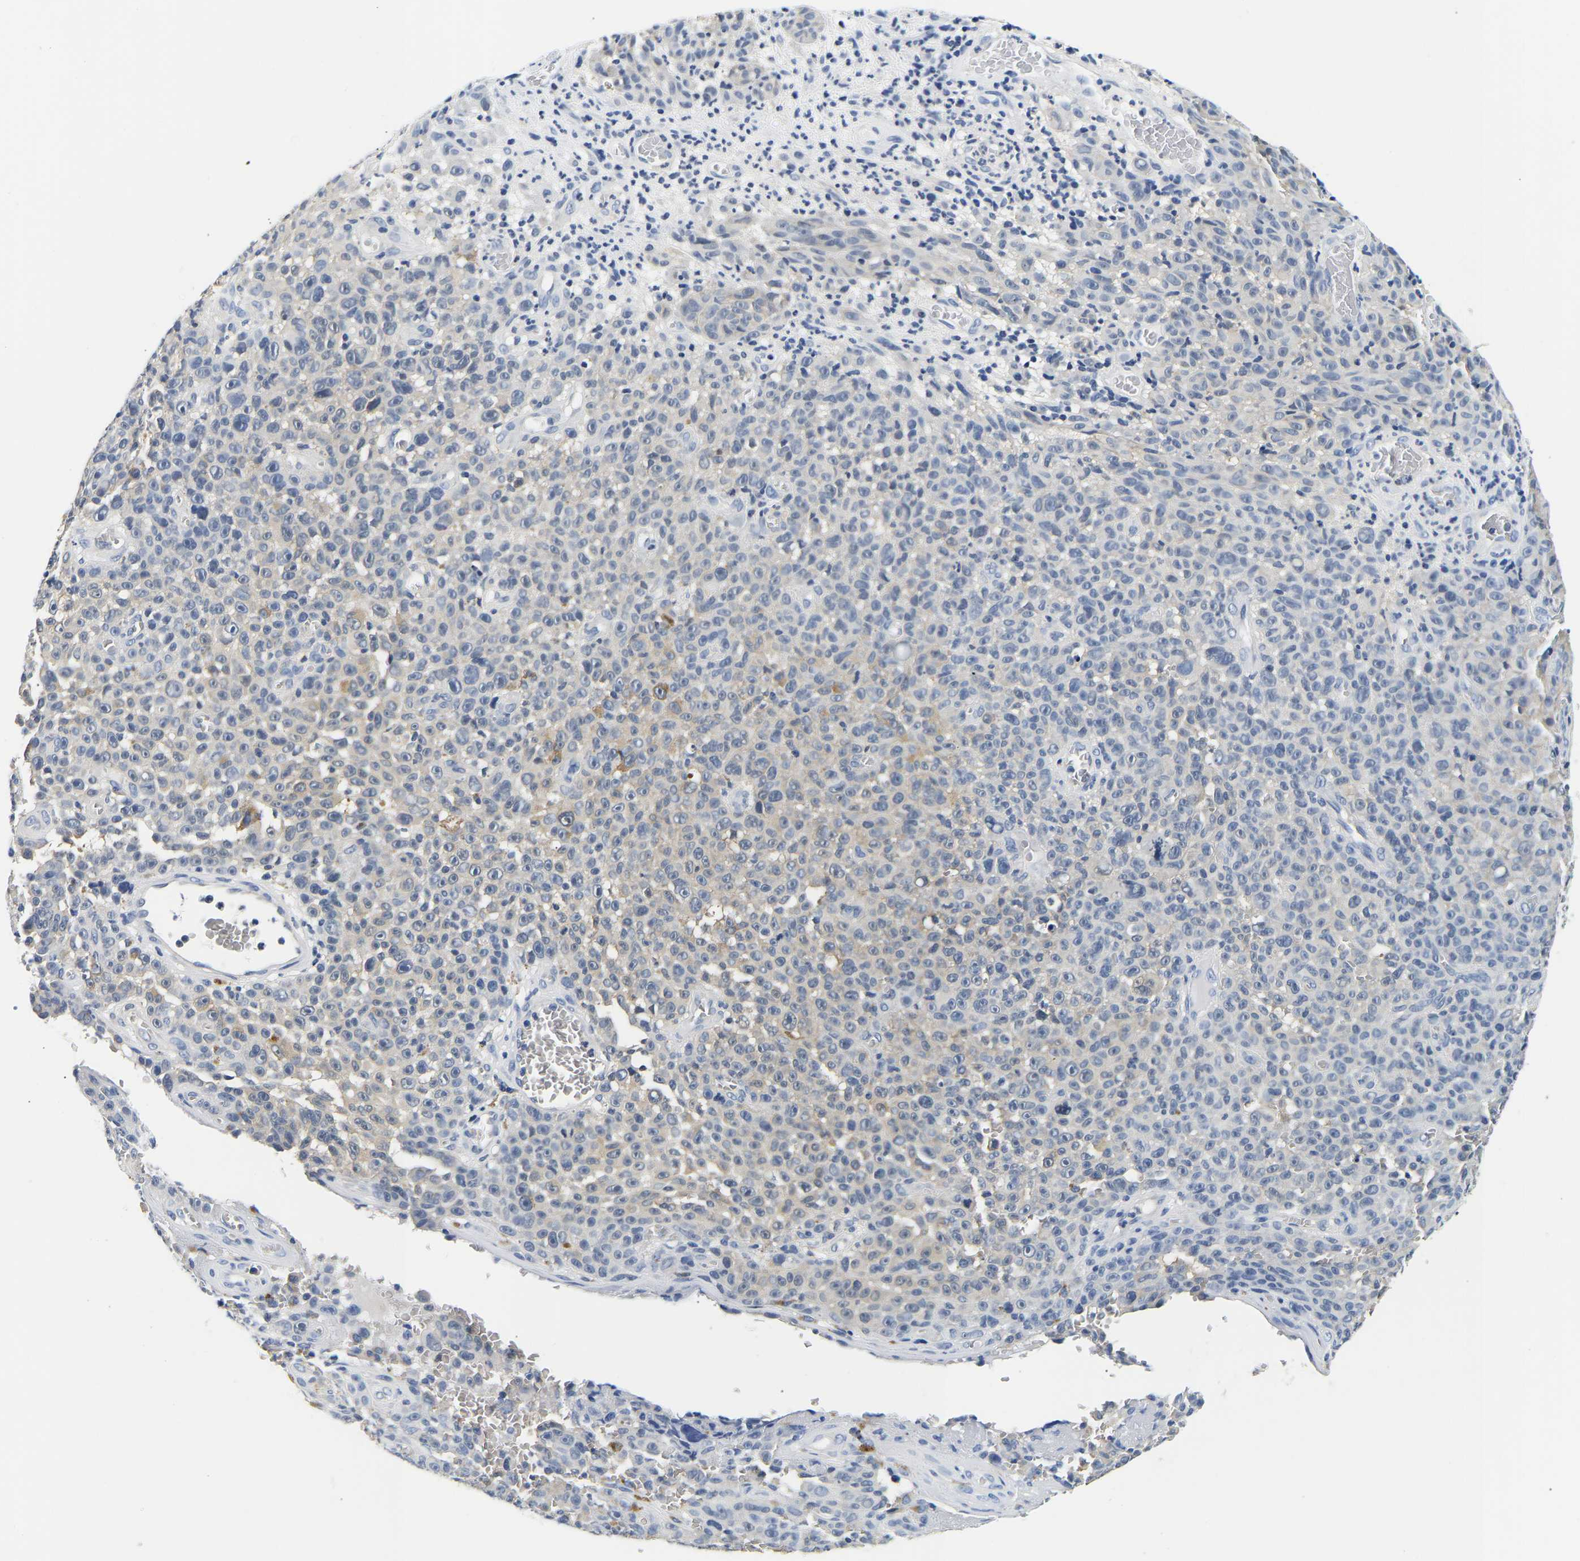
{"staining": {"intensity": "negative", "quantity": "none", "location": "none"}, "tissue": "melanoma", "cell_type": "Tumor cells", "image_type": "cancer", "snomed": [{"axis": "morphology", "description": "Malignant melanoma, NOS"}, {"axis": "topography", "description": "Skin"}], "caption": "Micrograph shows no protein positivity in tumor cells of malignant melanoma tissue.", "gene": "UCHL3", "patient": {"sex": "female", "age": 82}}